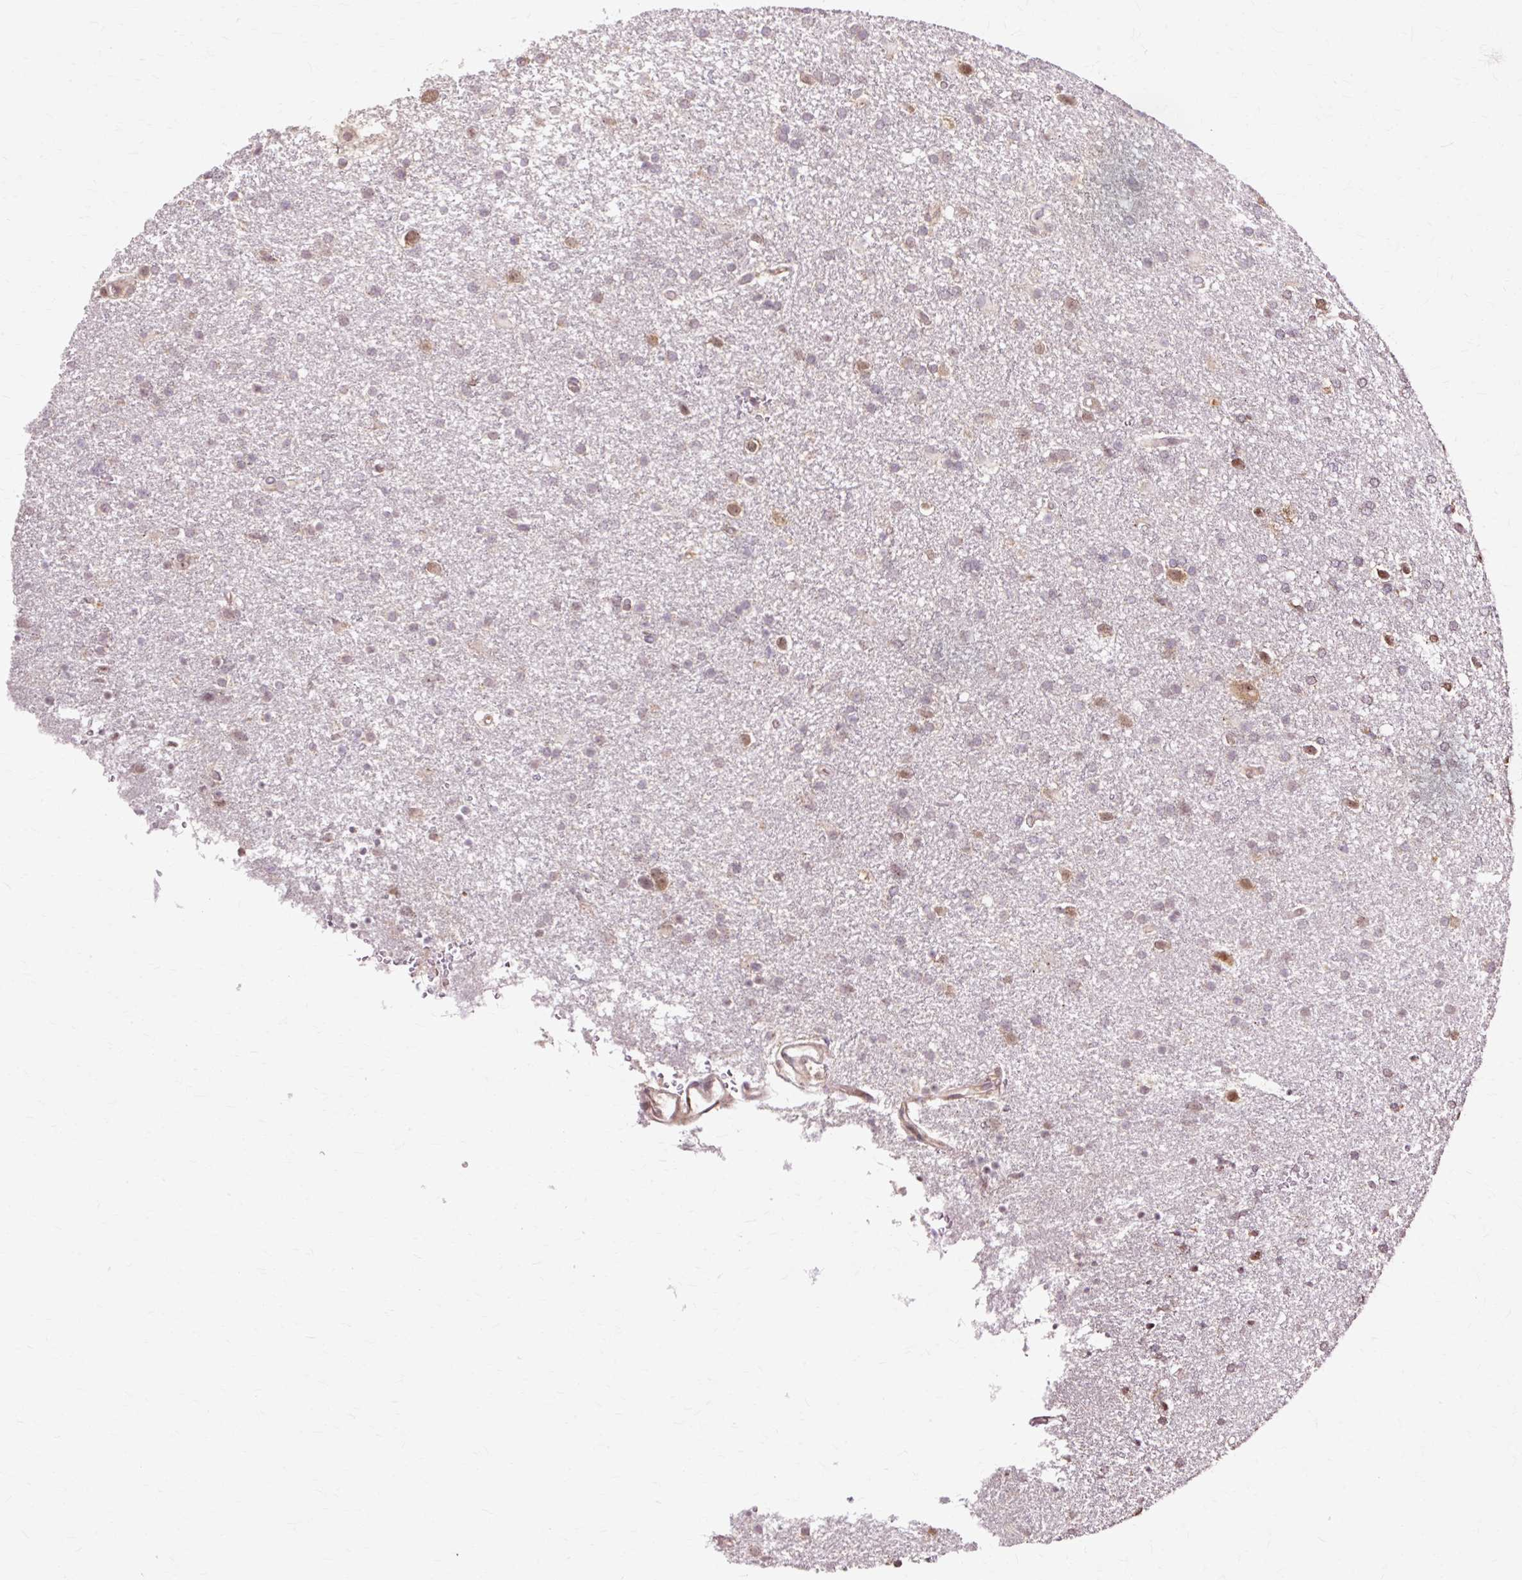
{"staining": {"intensity": "weak", "quantity": "<25%", "location": "cytoplasmic/membranous"}, "tissue": "glioma", "cell_type": "Tumor cells", "image_type": "cancer", "snomed": [{"axis": "morphology", "description": "Glioma, malignant, Low grade"}, {"axis": "topography", "description": "Brain"}], "caption": "This is an immunohistochemistry micrograph of human glioma. There is no expression in tumor cells.", "gene": "GEMIN2", "patient": {"sex": "female", "age": 32}}